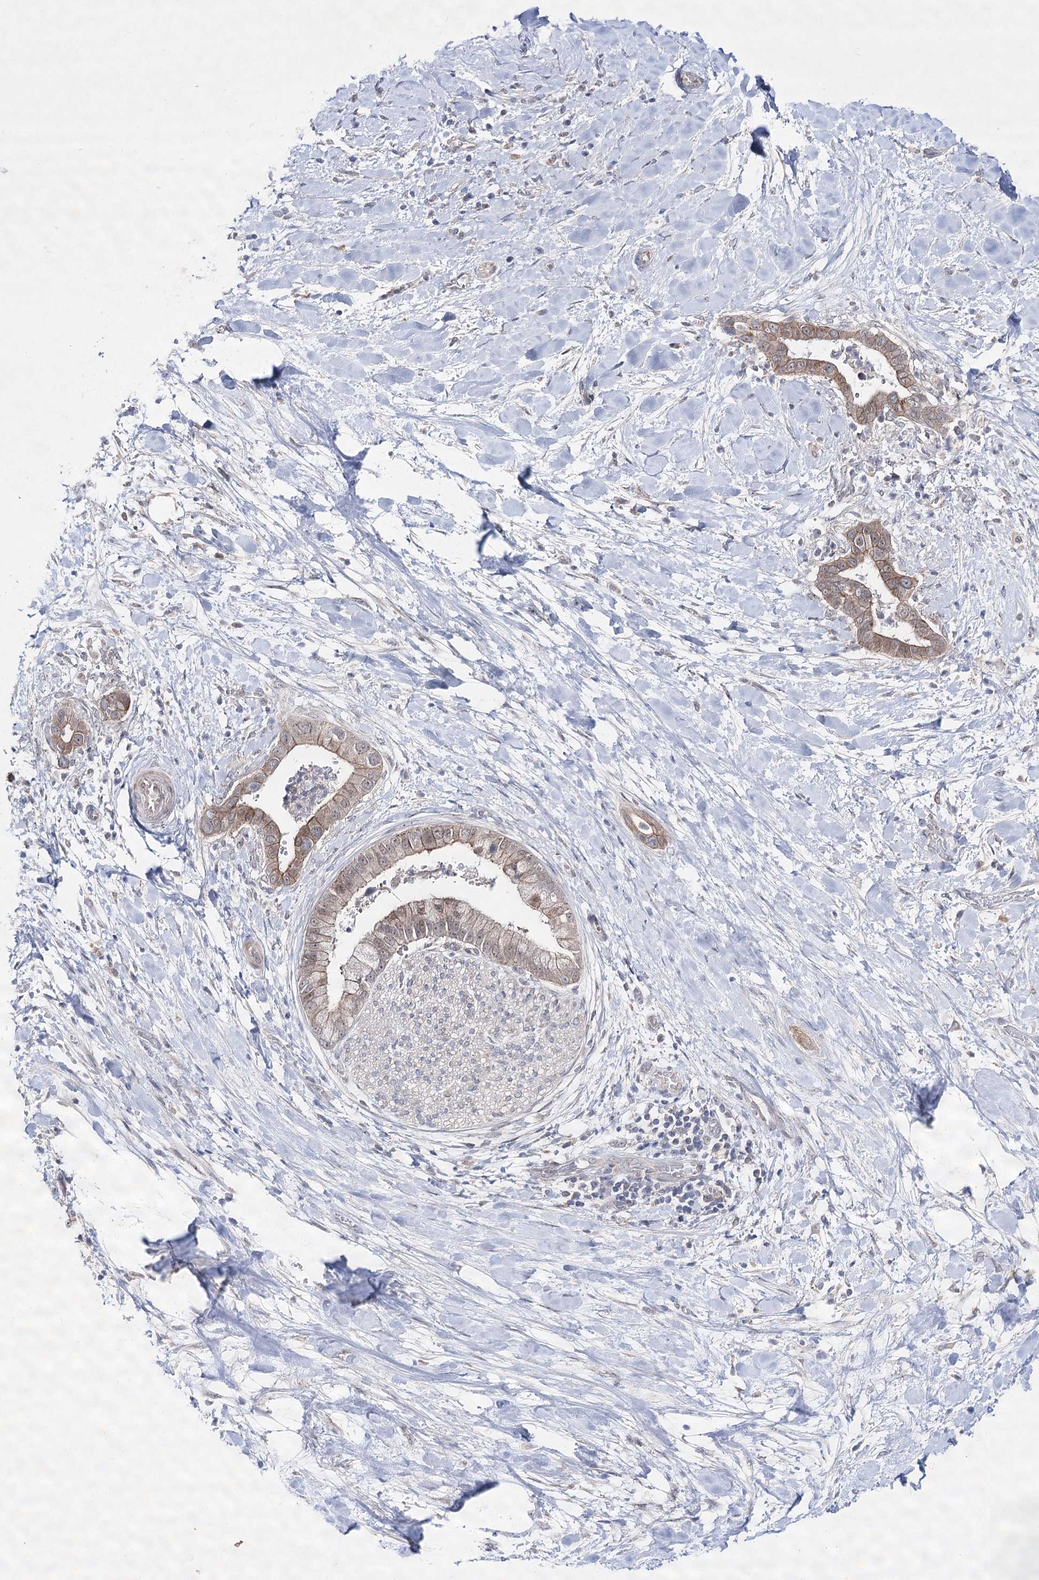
{"staining": {"intensity": "moderate", "quantity": ">75%", "location": "cytoplasmic/membranous"}, "tissue": "liver cancer", "cell_type": "Tumor cells", "image_type": "cancer", "snomed": [{"axis": "morphology", "description": "Cholangiocarcinoma"}, {"axis": "topography", "description": "Liver"}], "caption": "A brown stain labels moderate cytoplasmic/membranous staining of a protein in liver cholangiocarcinoma tumor cells. Using DAB (brown) and hematoxylin (blue) stains, captured at high magnification using brightfield microscopy.", "gene": "ARHGAP32", "patient": {"sex": "female", "age": 54}}